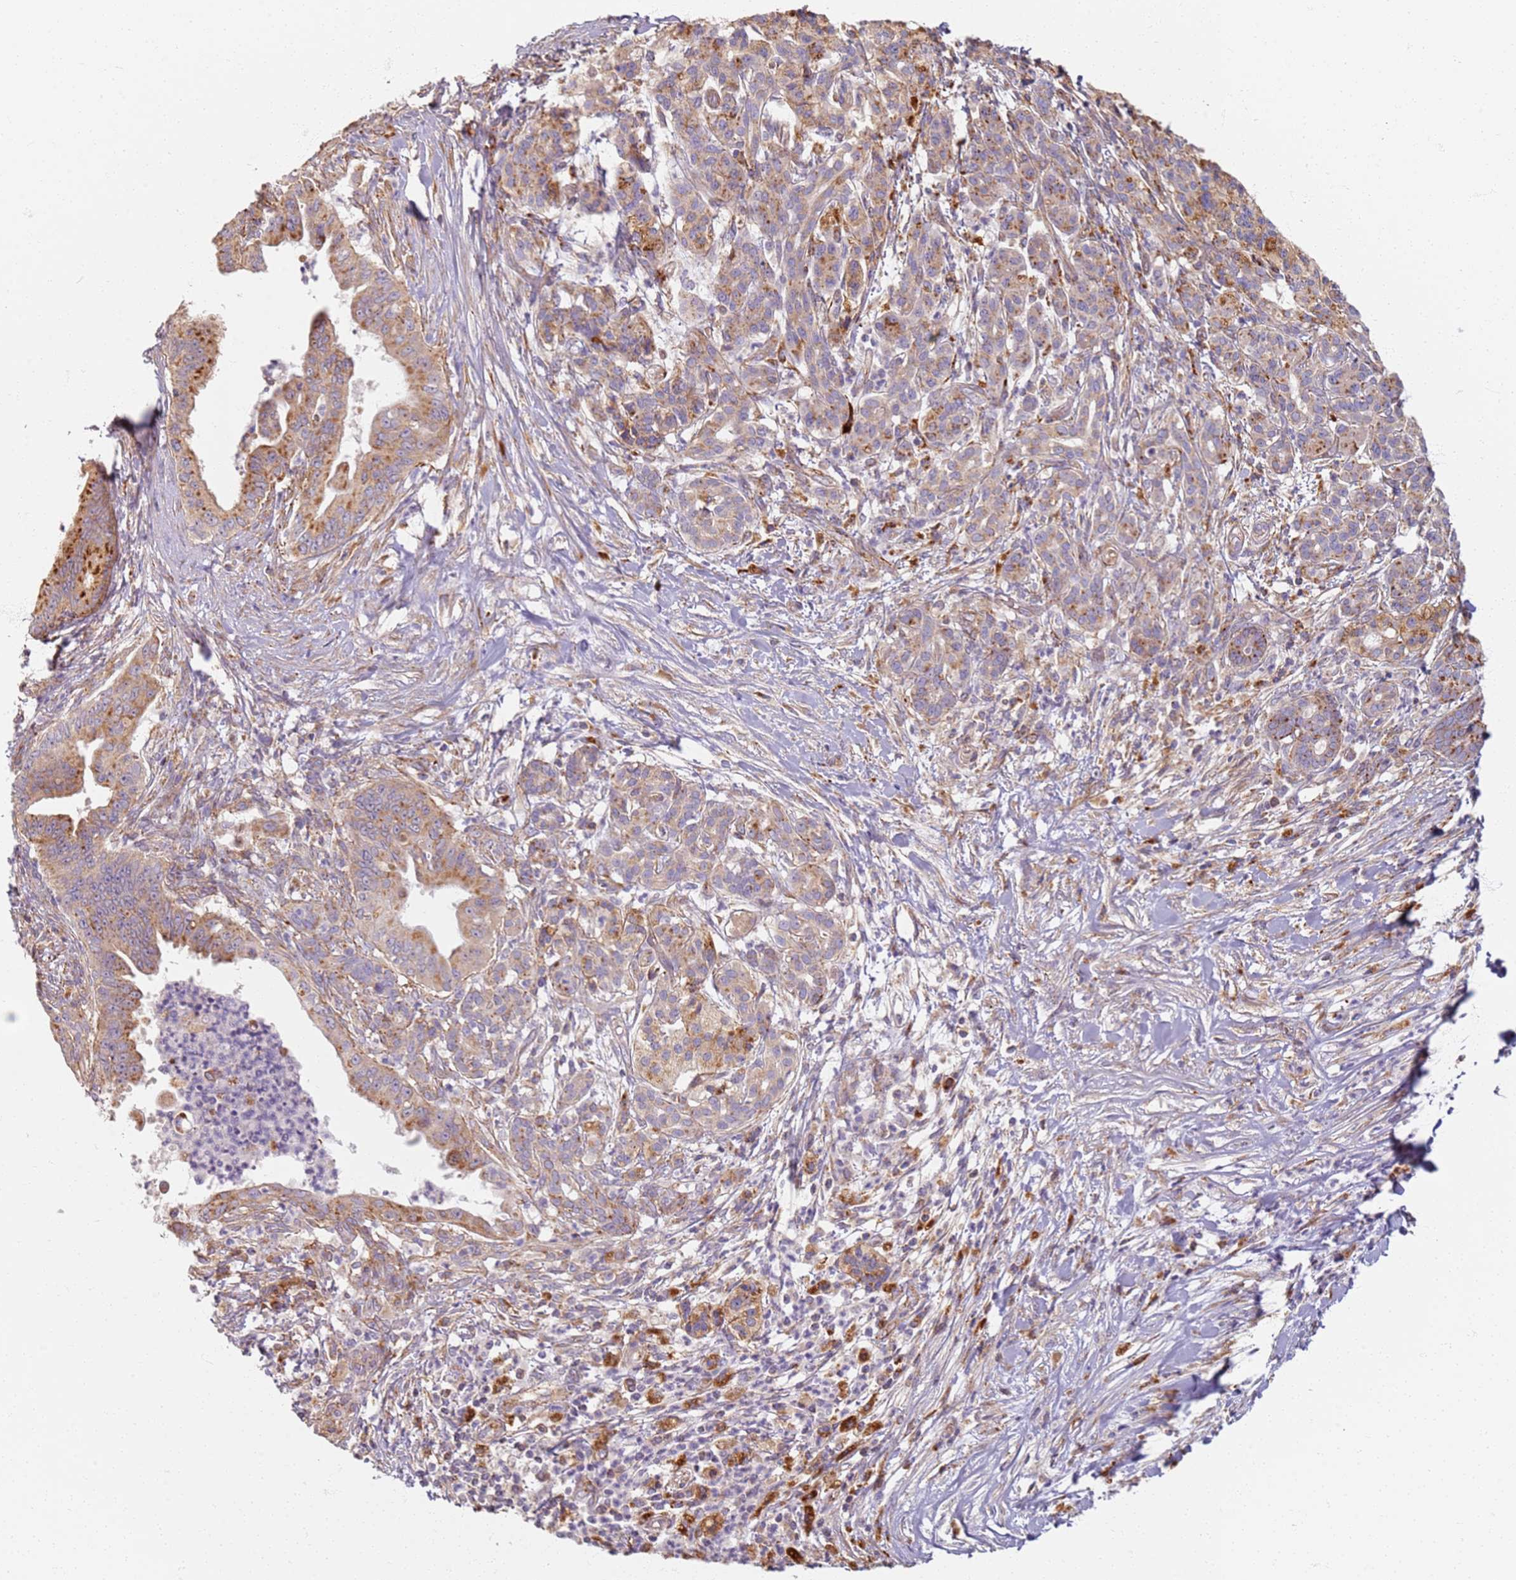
{"staining": {"intensity": "moderate", "quantity": ">75%", "location": "cytoplasmic/membranous"}, "tissue": "pancreatic cancer", "cell_type": "Tumor cells", "image_type": "cancer", "snomed": [{"axis": "morphology", "description": "Adenocarcinoma, NOS"}, {"axis": "topography", "description": "Pancreas"}], "caption": "Moderate cytoplasmic/membranous protein positivity is appreciated in about >75% of tumor cells in adenocarcinoma (pancreatic). (DAB IHC with brightfield microscopy, high magnification).", "gene": "PROKR2", "patient": {"sex": "male", "age": 58}}